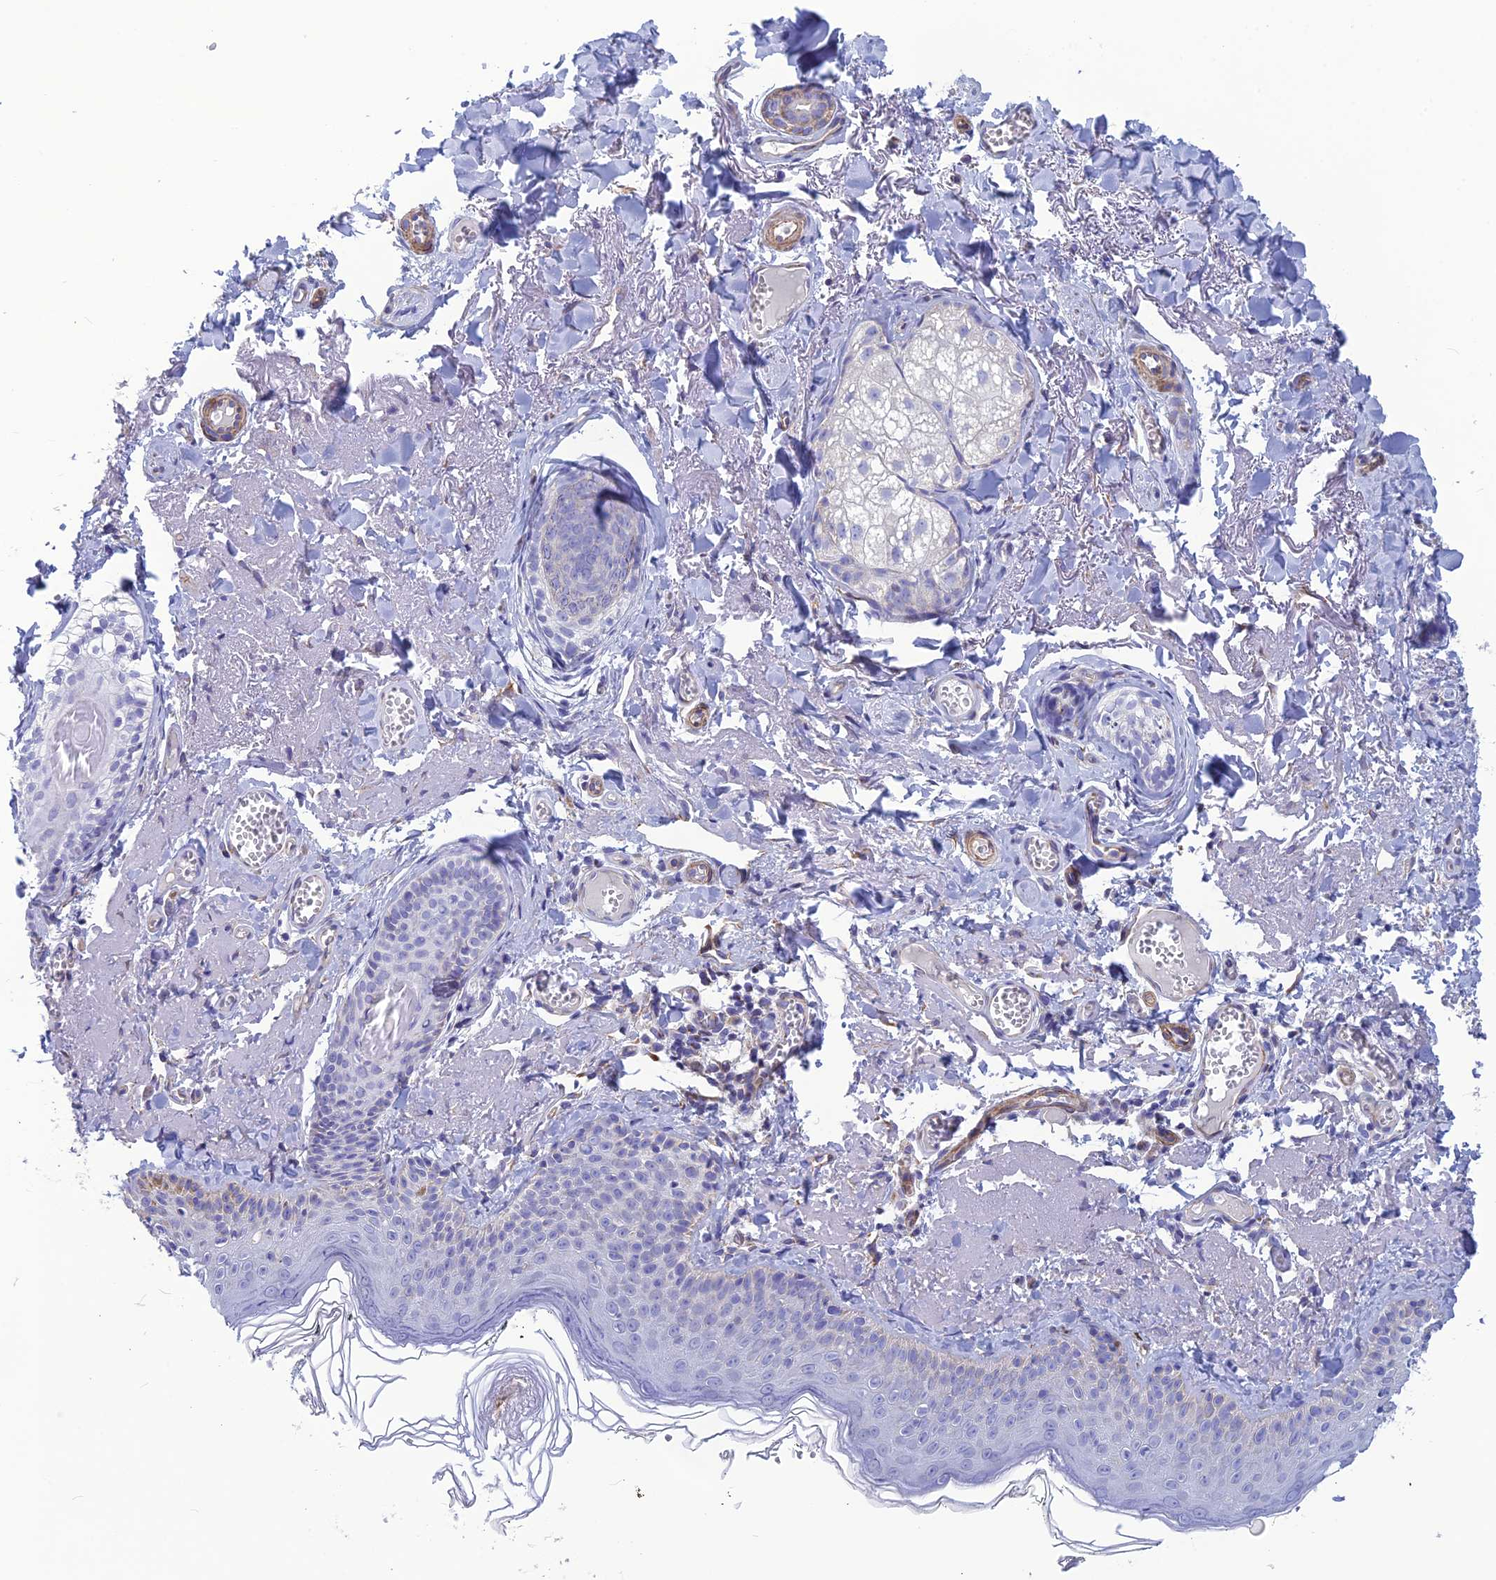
{"staining": {"intensity": "negative", "quantity": "none", "location": "none"}, "tissue": "skin cancer", "cell_type": "Tumor cells", "image_type": "cancer", "snomed": [{"axis": "morphology", "description": "Basal cell carcinoma"}, {"axis": "topography", "description": "Skin"}], "caption": "Tumor cells are negative for brown protein staining in skin cancer (basal cell carcinoma). Brightfield microscopy of immunohistochemistry stained with DAB (3,3'-diaminobenzidine) (brown) and hematoxylin (blue), captured at high magnification.", "gene": "POMGNT1", "patient": {"sex": "female", "age": 74}}